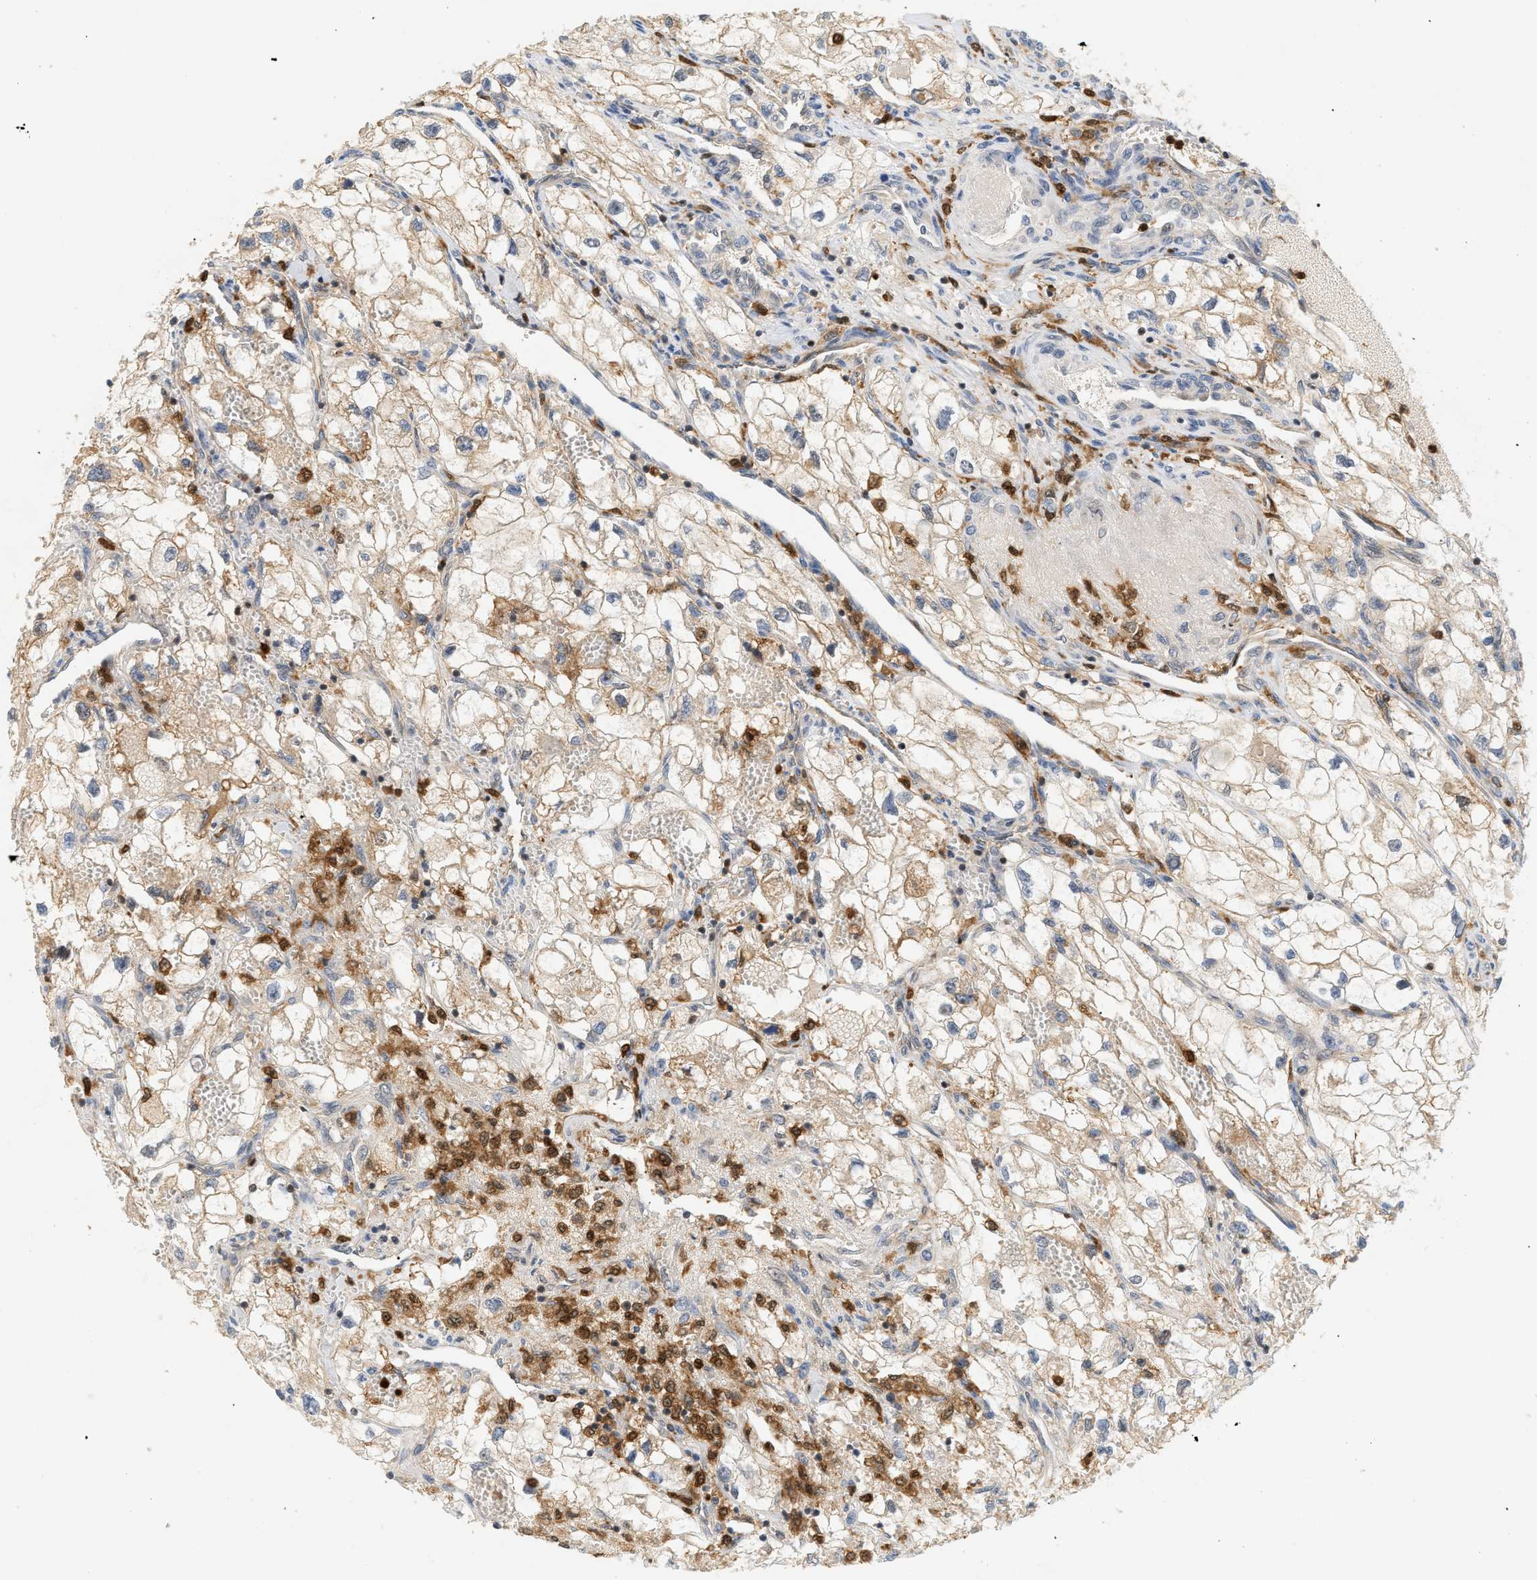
{"staining": {"intensity": "weak", "quantity": ">75%", "location": "cytoplasmic/membranous"}, "tissue": "renal cancer", "cell_type": "Tumor cells", "image_type": "cancer", "snomed": [{"axis": "morphology", "description": "Adenocarcinoma, NOS"}, {"axis": "topography", "description": "Kidney"}], "caption": "This is a photomicrograph of IHC staining of renal adenocarcinoma, which shows weak positivity in the cytoplasmic/membranous of tumor cells.", "gene": "PYCARD", "patient": {"sex": "female", "age": 70}}